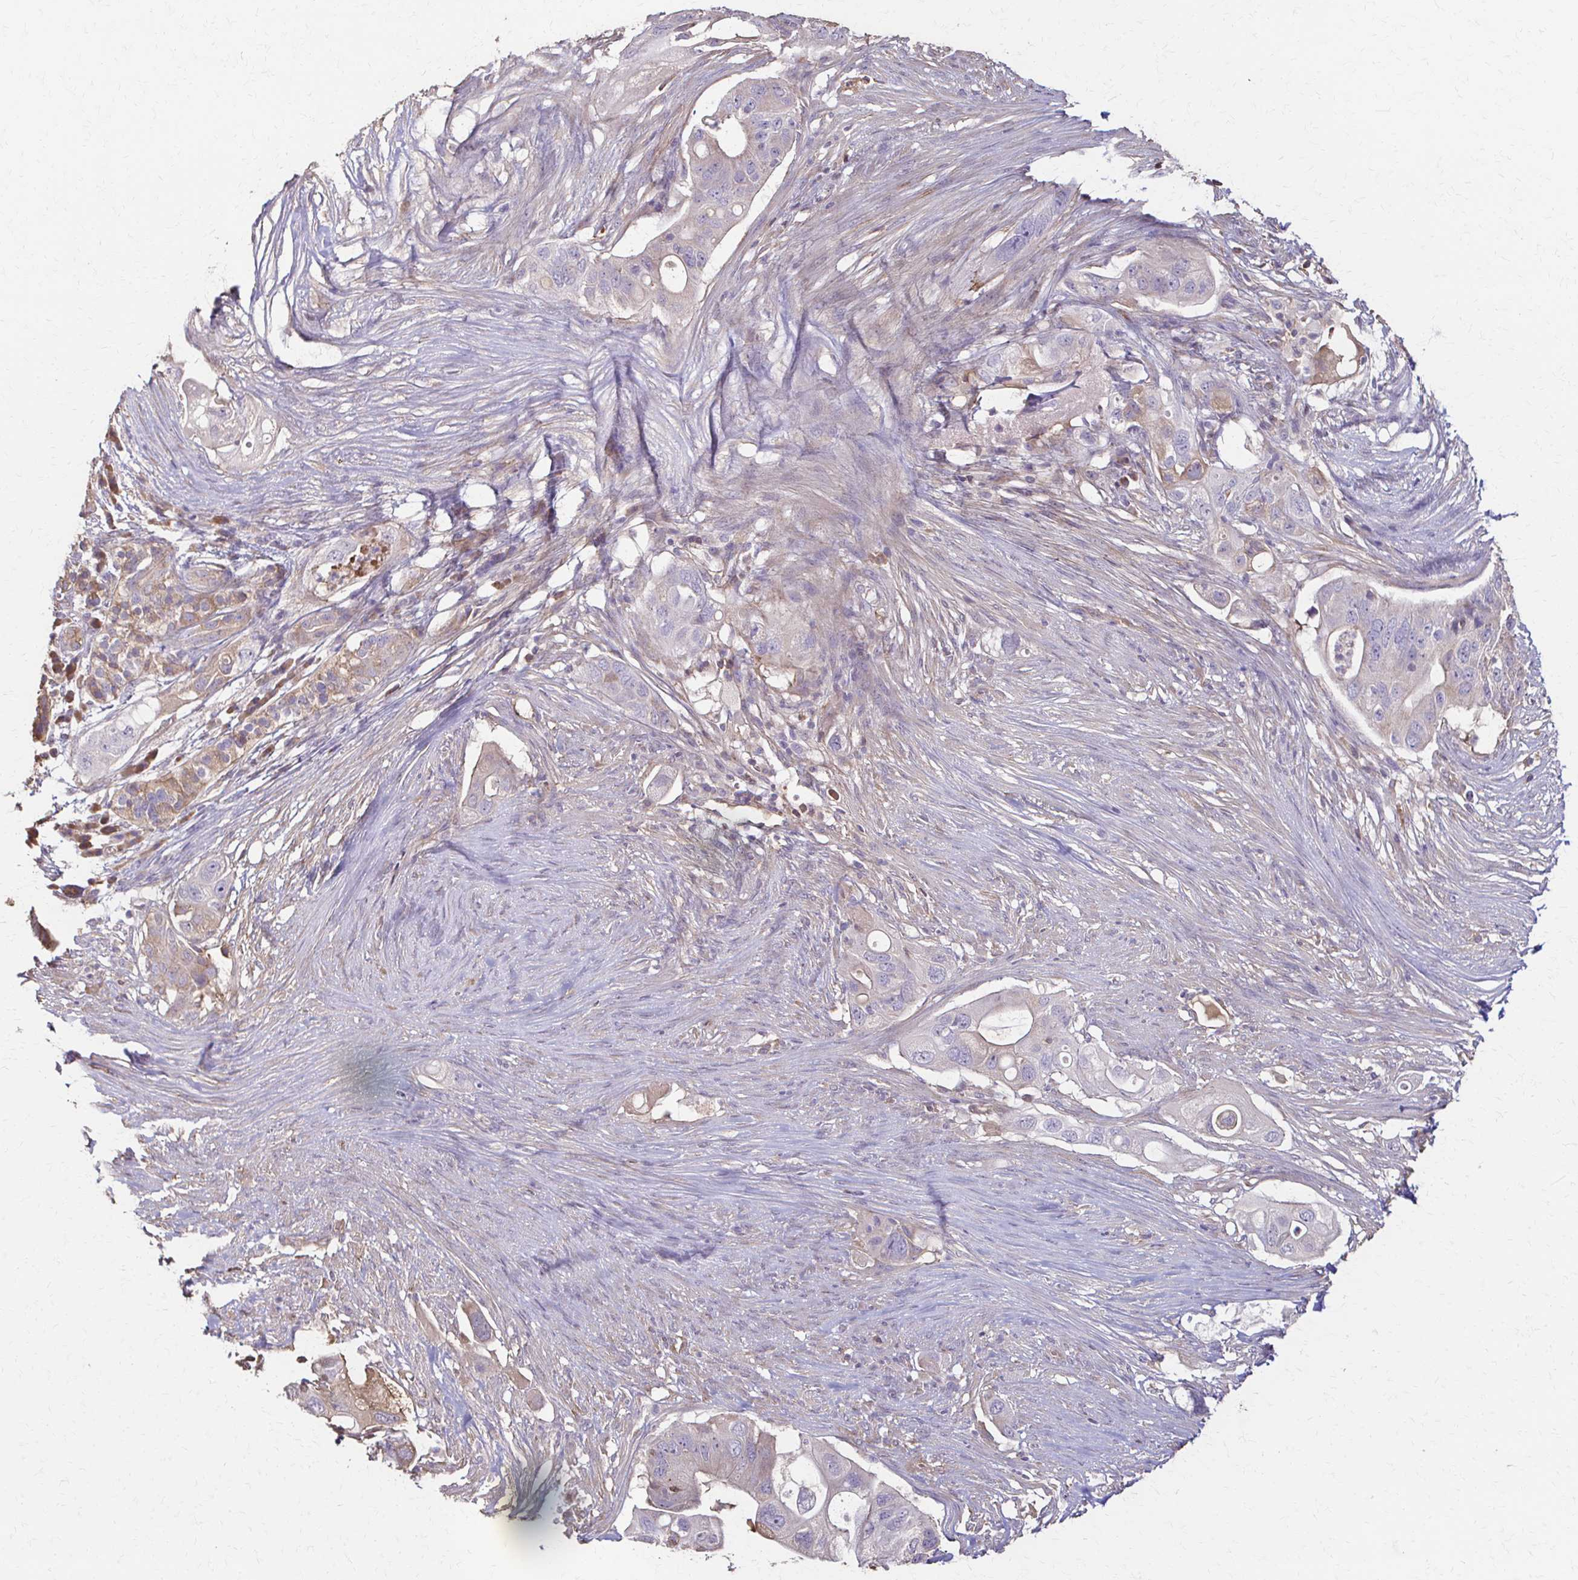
{"staining": {"intensity": "weak", "quantity": "<25%", "location": "cytoplasmic/membranous"}, "tissue": "pancreatic cancer", "cell_type": "Tumor cells", "image_type": "cancer", "snomed": [{"axis": "morphology", "description": "Adenocarcinoma, NOS"}, {"axis": "topography", "description": "Pancreas"}], "caption": "IHC photomicrograph of neoplastic tissue: human pancreatic cancer (adenocarcinoma) stained with DAB exhibits no significant protein expression in tumor cells. Nuclei are stained in blue.", "gene": "IL18BP", "patient": {"sex": "female", "age": 72}}